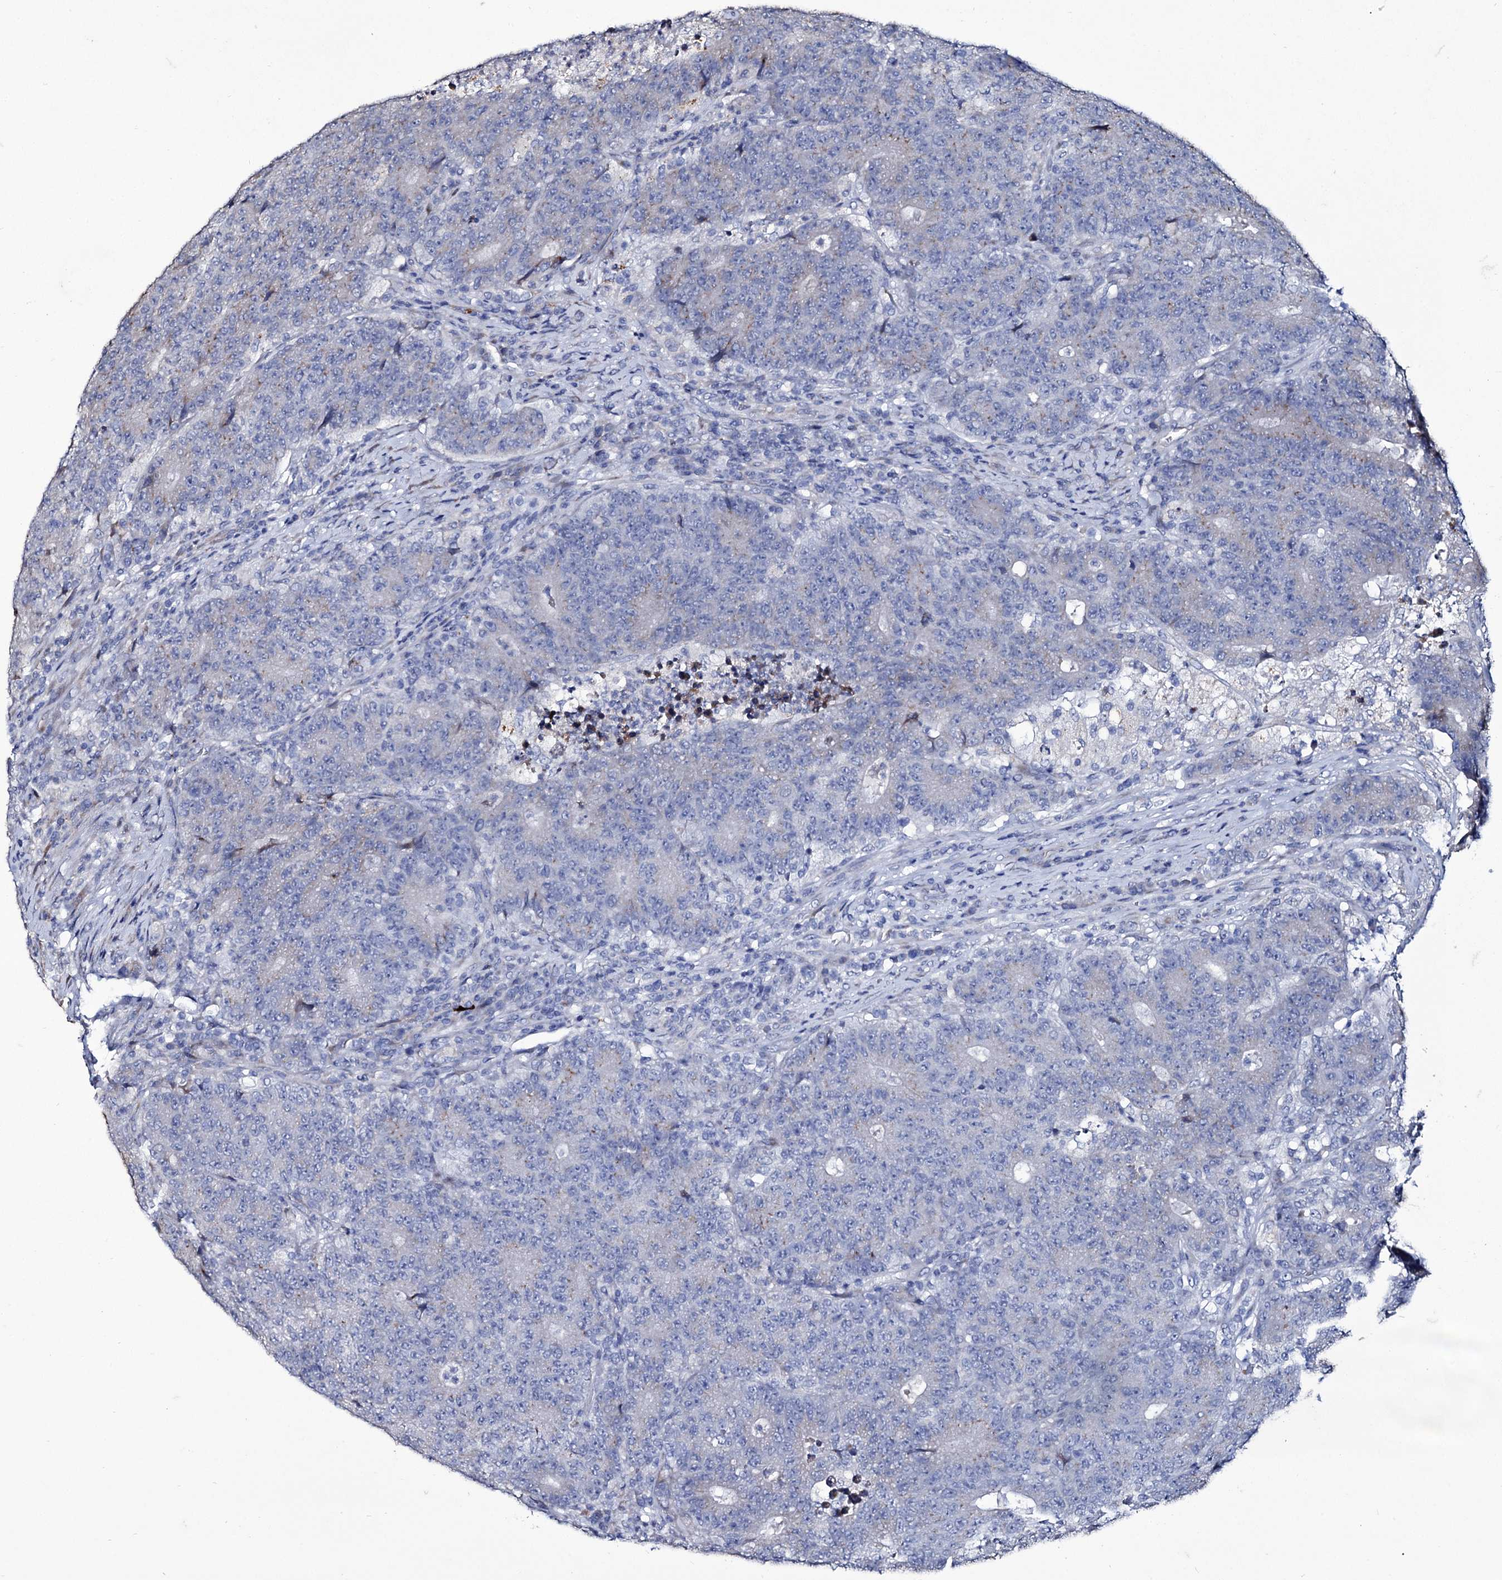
{"staining": {"intensity": "negative", "quantity": "none", "location": "none"}, "tissue": "colorectal cancer", "cell_type": "Tumor cells", "image_type": "cancer", "snomed": [{"axis": "morphology", "description": "Adenocarcinoma, NOS"}, {"axis": "topography", "description": "Colon"}], "caption": "IHC micrograph of colorectal cancer (adenocarcinoma) stained for a protein (brown), which reveals no positivity in tumor cells.", "gene": "TUBGCP5", "patient": {"sex": "female", "age": 75}}